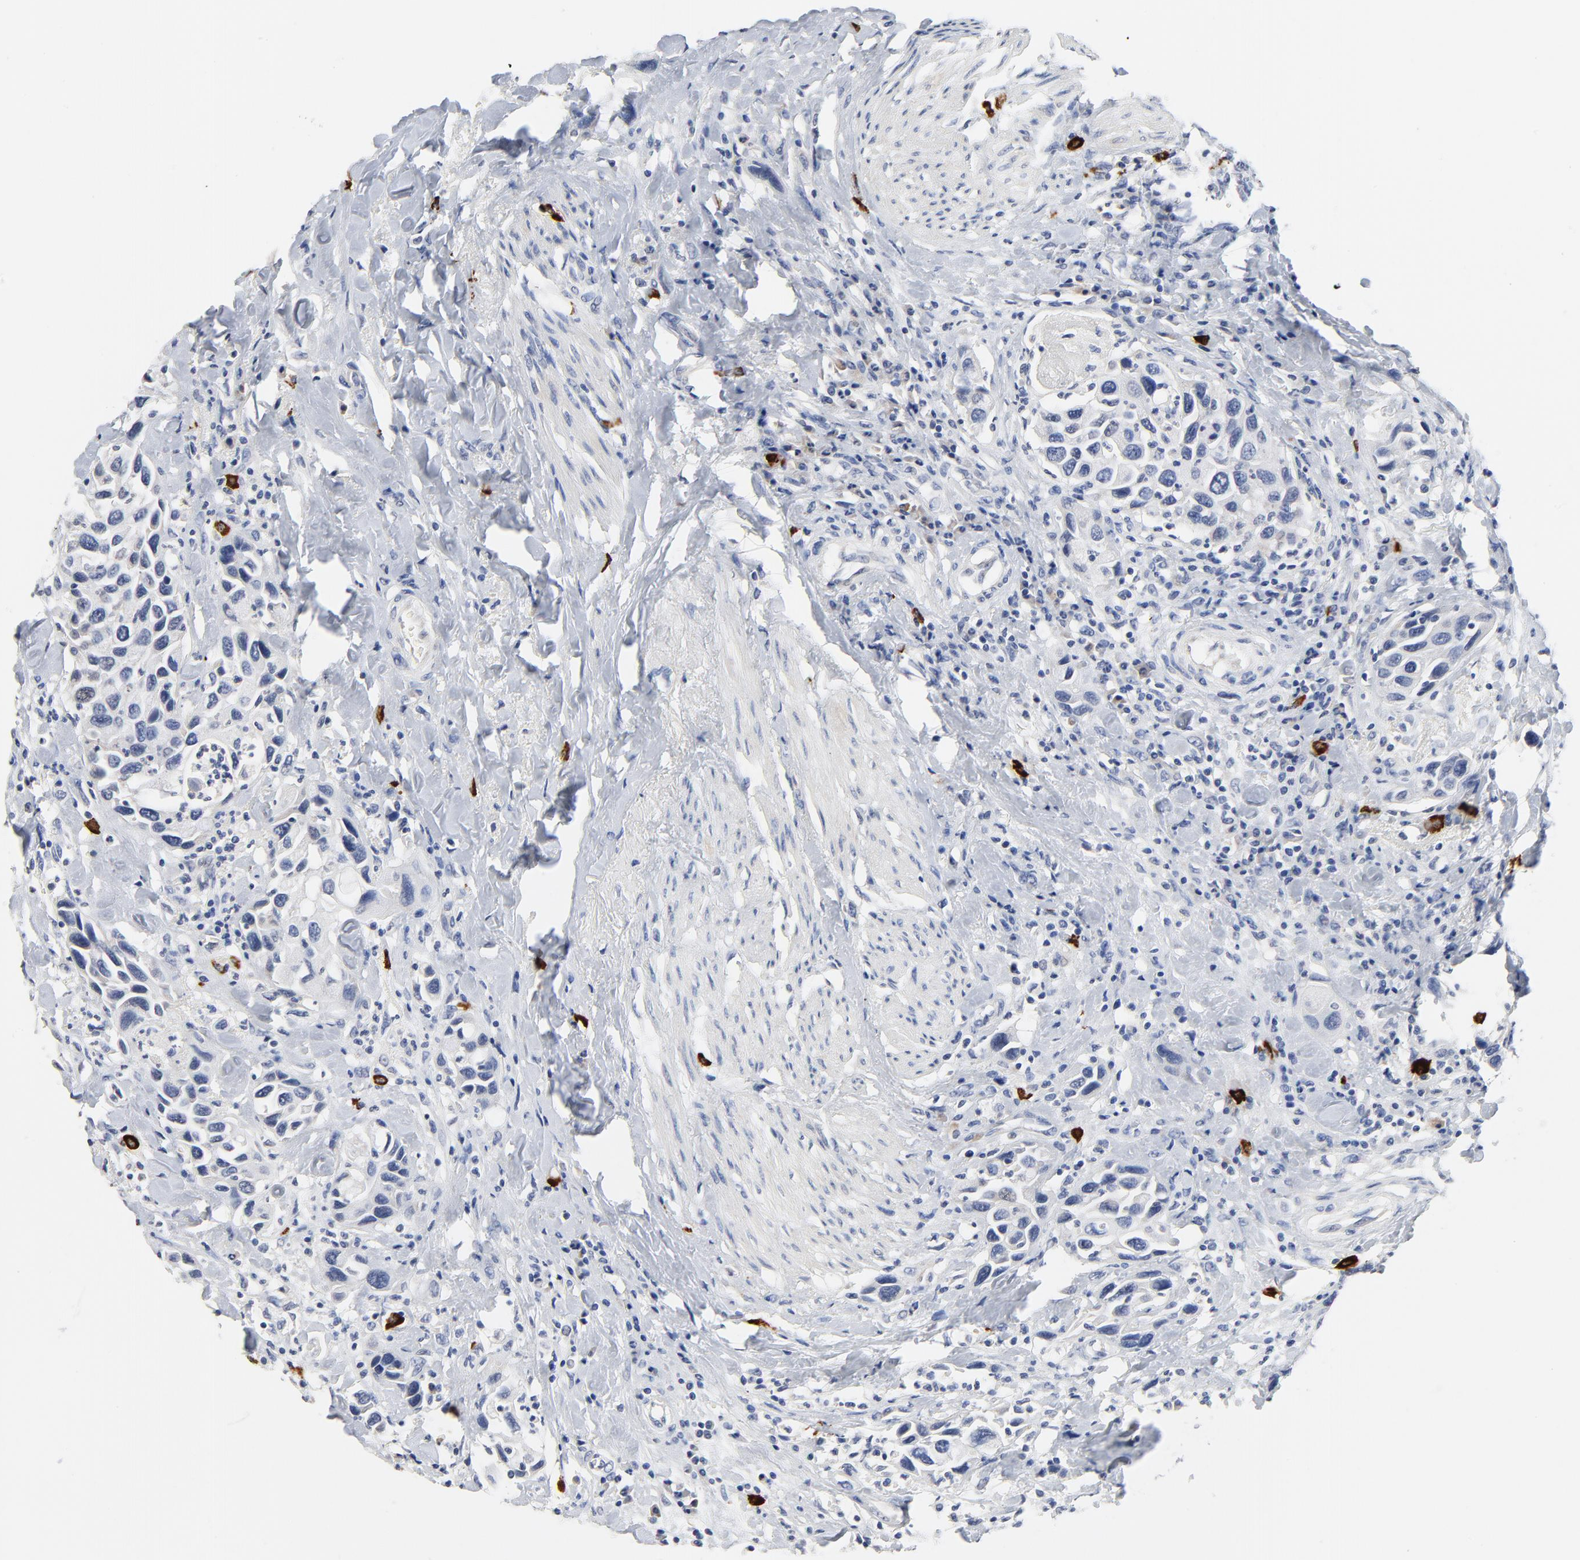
{"staining": {"intensity": "negative", "quantity": "none", "location": "none"}, "tissue": "urothelial cancer", "cell_type": "Tumor cells", "image_type": "cancer", "snomed": [{"axis": "morphology", "description": "Urothelial carcinoma, High grade"}, {"axis": "topography", "description": "Urinary bladder"}], "caption": "The immunohistochemistry (IHC) micrograph has no significant expression in tumor cells of urothelial cancer tissue.", "gene": "FBXL5", "patient": {"sex": "male", "age": 66}}